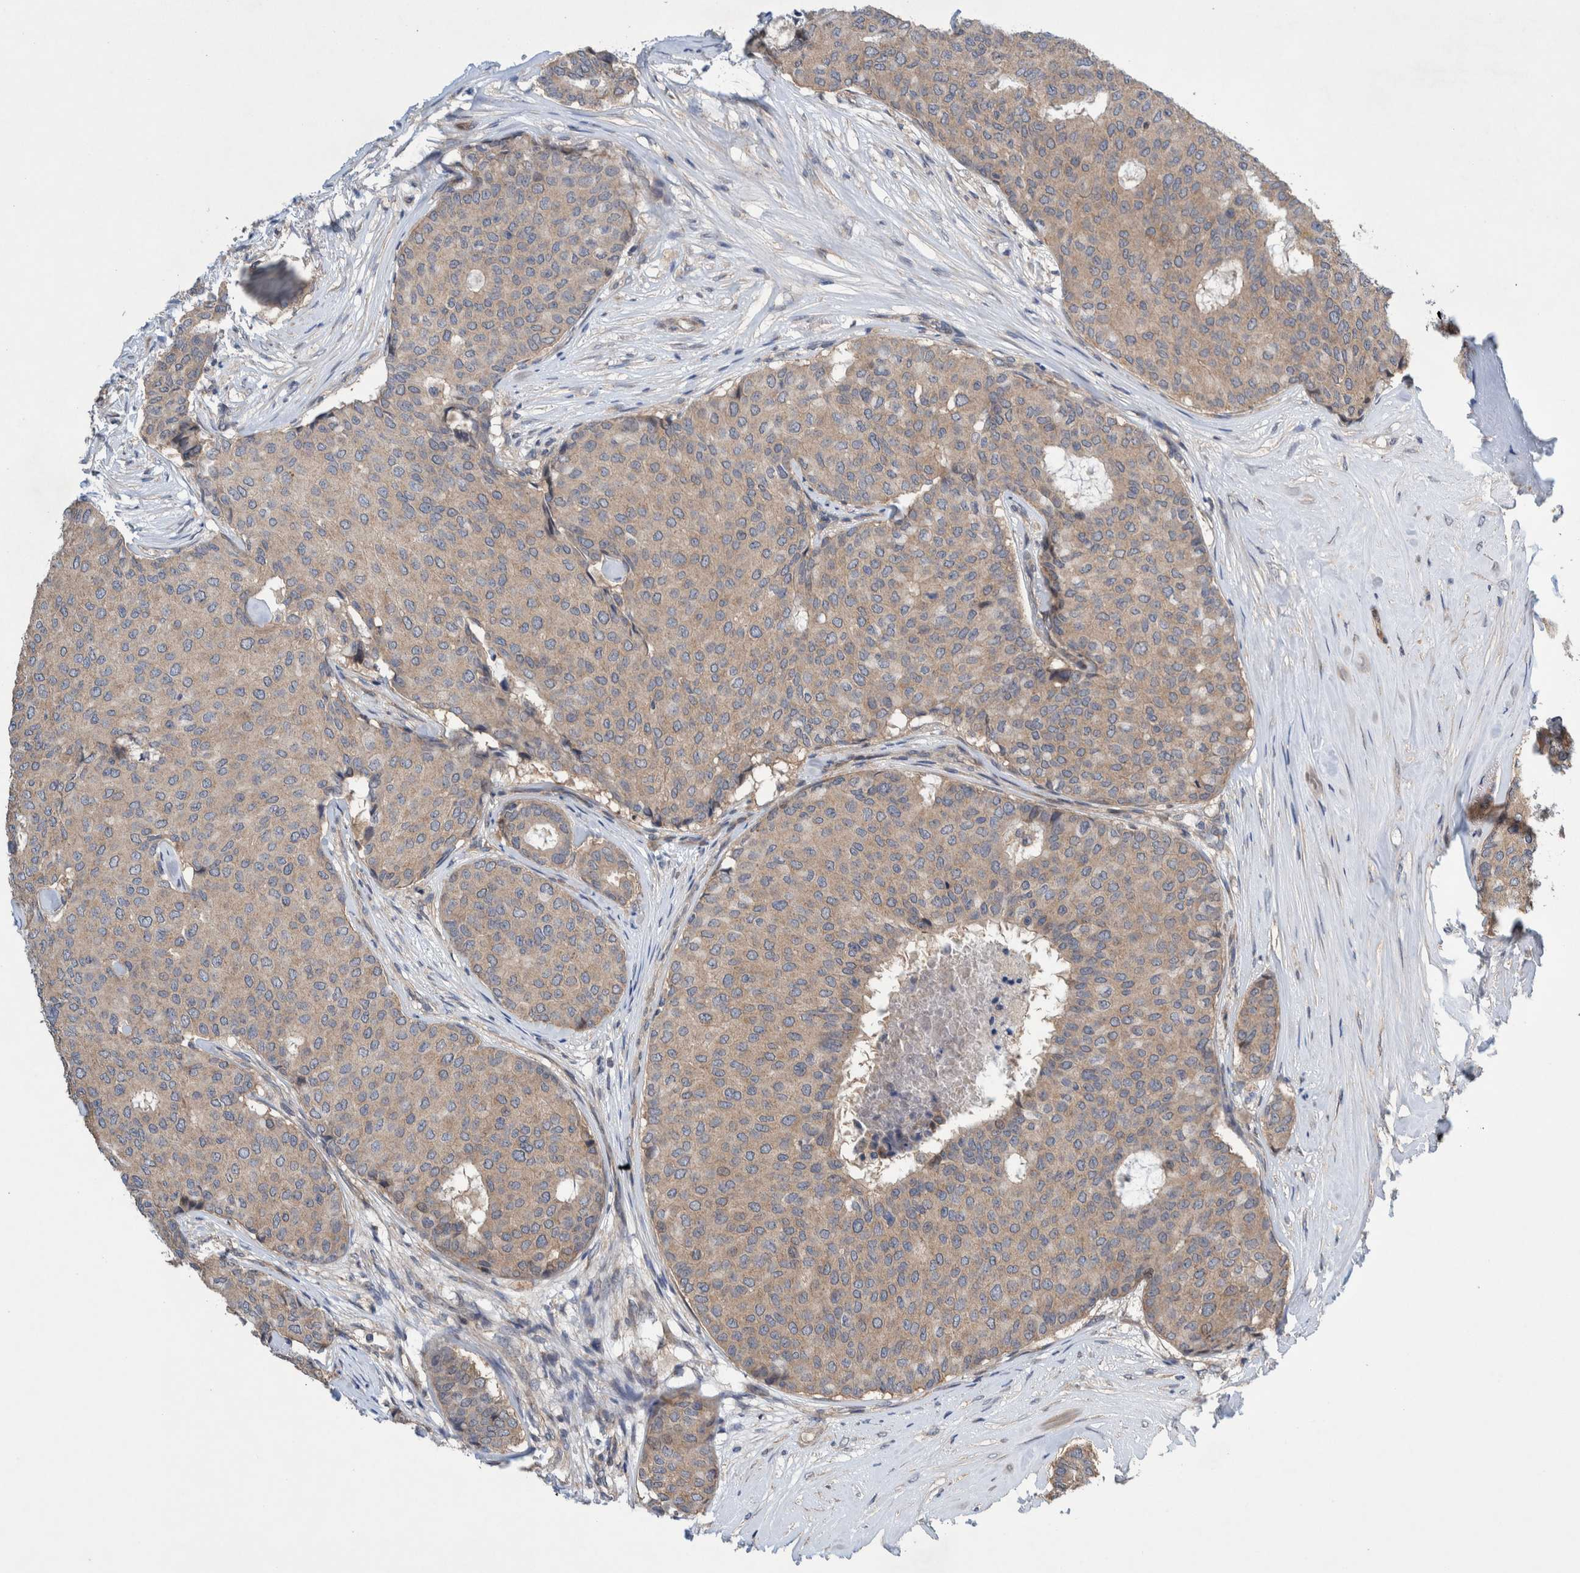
{"staining": {"intensity": "weak", "quantity": ">75%", "location": "cytoplasmic/membranous"}, "tissue": "breast cancer", "cell_type": "Tumor cells", "image_type": "cancer", "snomed": [{"axis": "morphology", "description": "Duct carcinoma"}, {"axis": "topography", "description": "Breast"}], "caption": "A micrograph of human breast cancer (intraductal carcinoma) stained for a protein shows weak cytoplasmic/membranous brown staining in tumor cells.", "gene": "PIK3R6", "patient": {"sex": "female", "age": 75}}